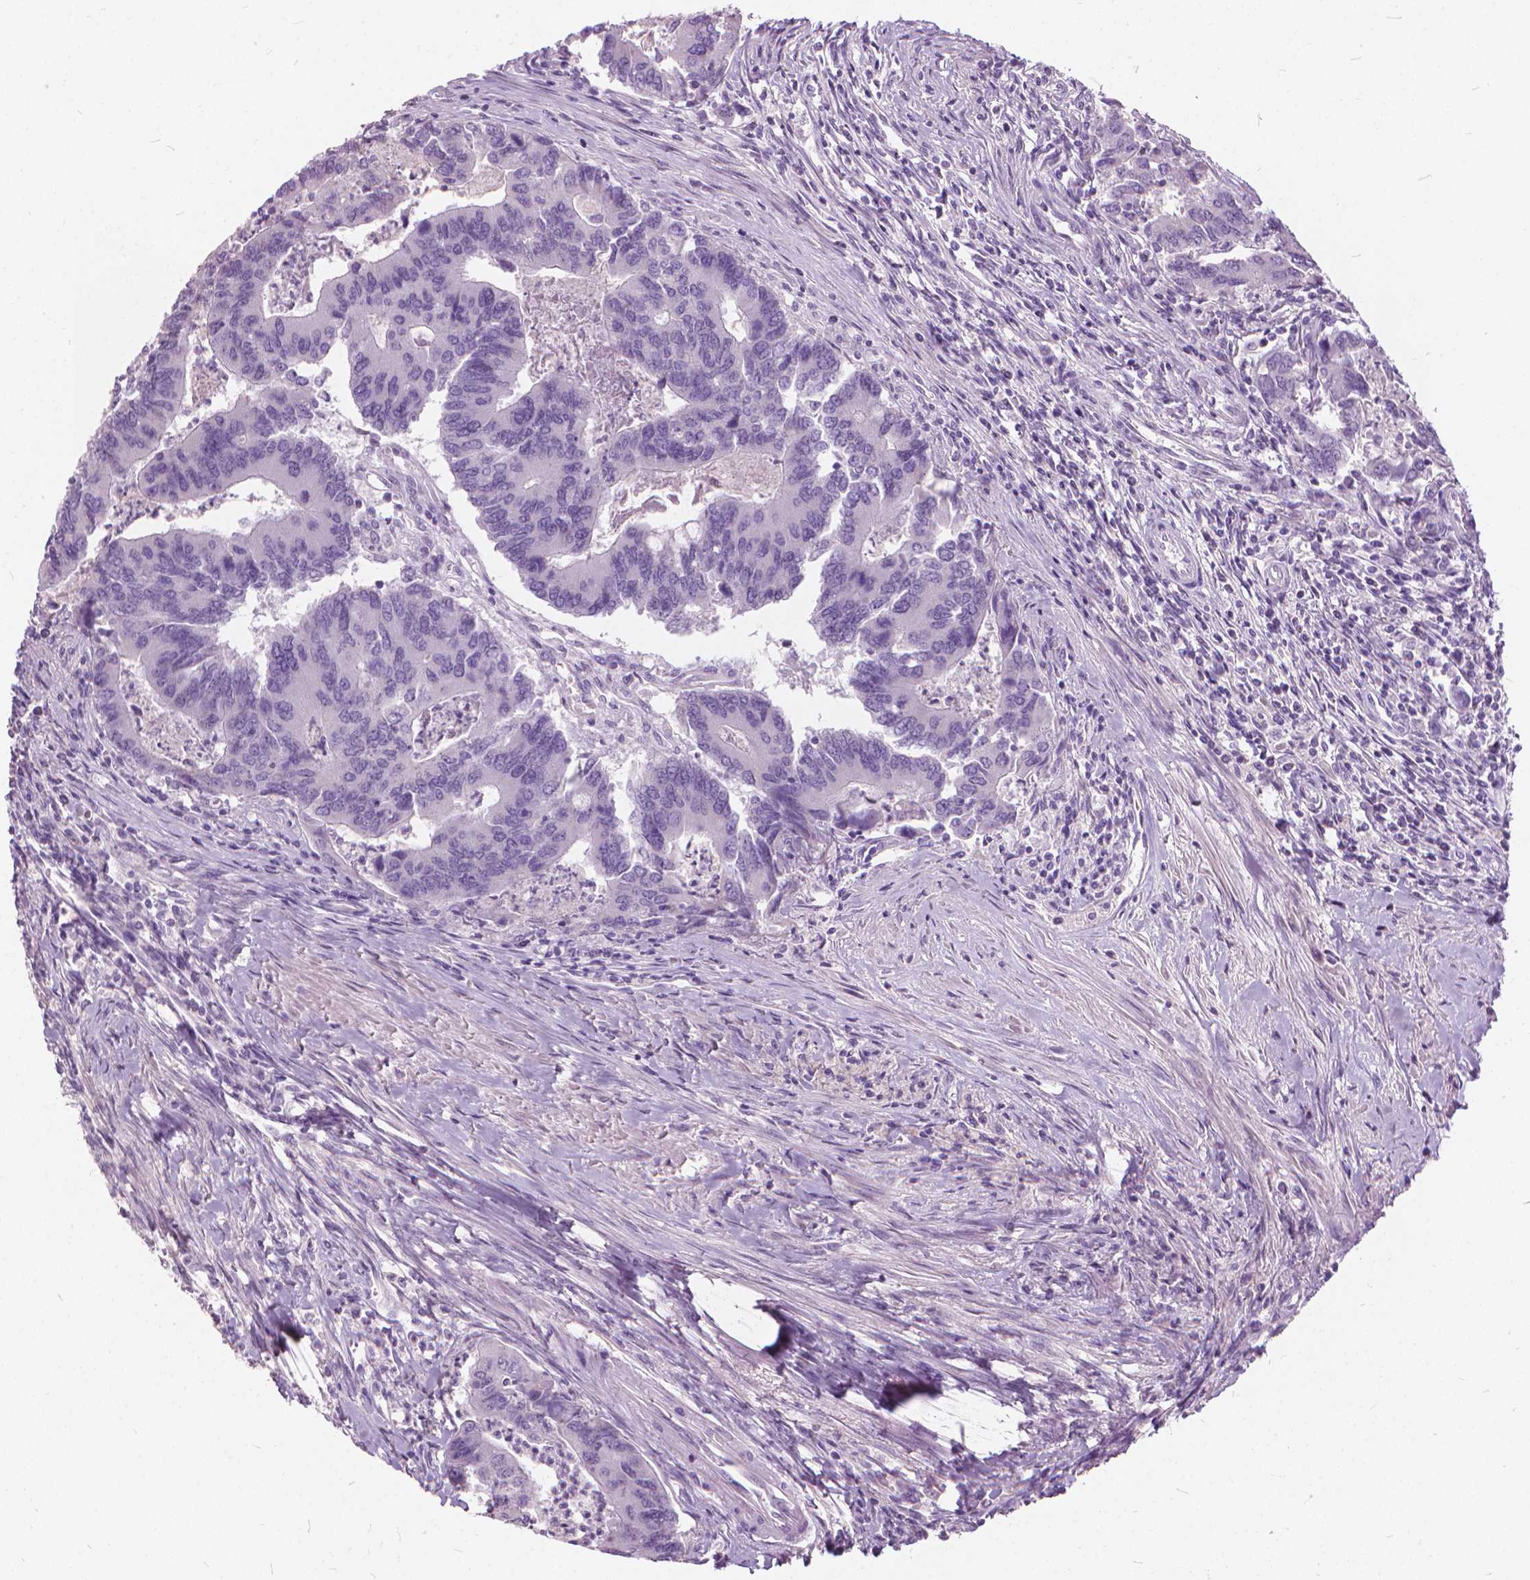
{"staining": {"intensity": "negative", "quantity": "none", "location": "none"}, "tissue": "colorectal cancer", "cell_type": "Tumor cells", "image_type": "cancer", "snomed": [{"axis": "morphology", "description": "Adenocarcinoma, NOS"}, {"axis": "topography", "description": "Colon"}], "caption": "IHC image of human colorectal adenocarcinoma stained for a protein (brown), which reveals no staining in tumor cells.", "gene": "DNM1", "patient": {"sex": "female", "age": 67}}